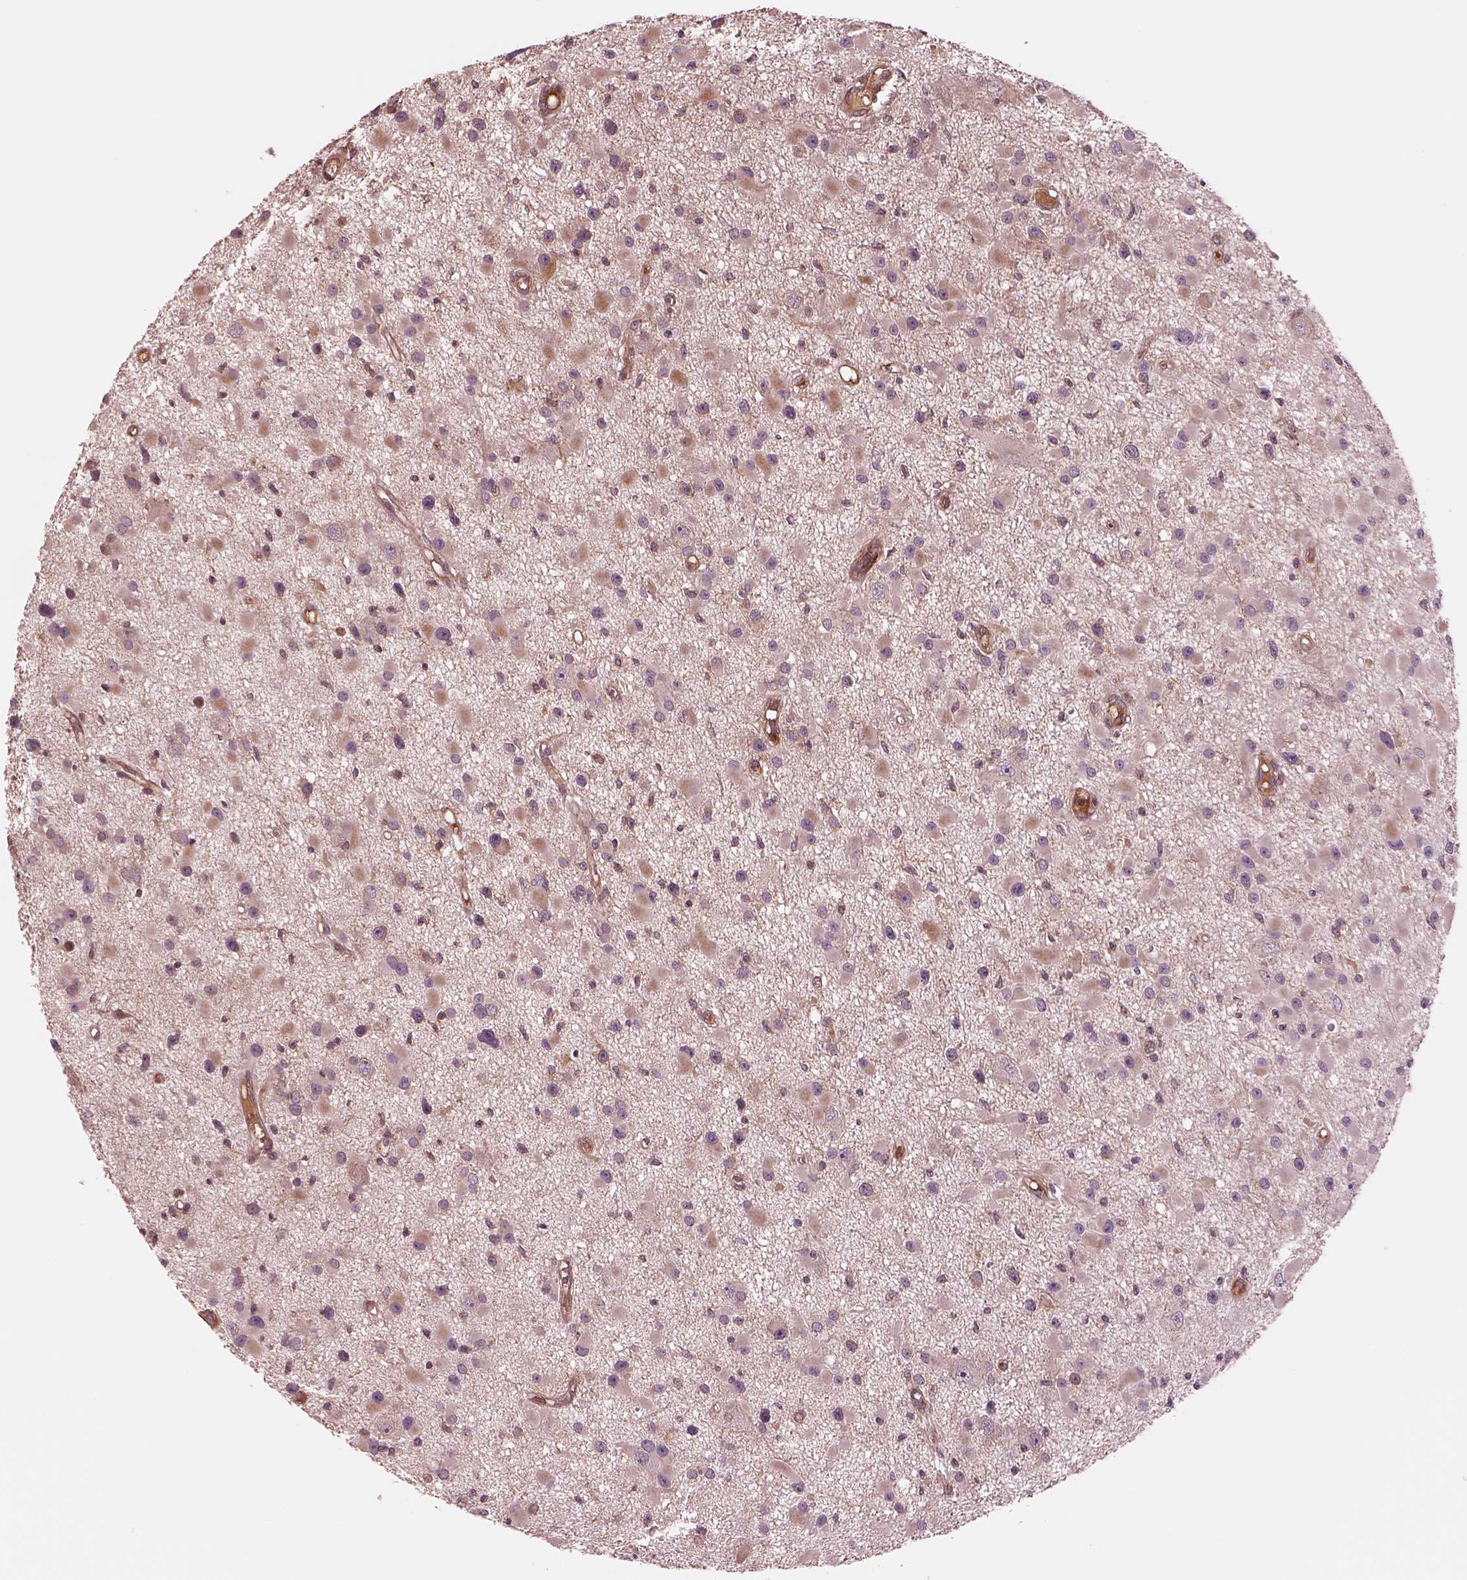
{"staining": {"intensity": "negative", "quantity": "none", "location": "none"}, "tissue": "glioma", "cell_type": "Tumor cells", "image_type": "cancer", "snomed": [{"axis": "morphology", "description": "Glioma, malignant, High grade"}, {"axis": "topography", "description": "Brain"}], "caption": "Immunohistochemistry histopathology image of neoplastic tissue: human high-grade glioma (malignant) stained with DAB displays no significant protein positivity in tumor cells. (Stains: DAB (3,3'-diaminobenzidine) immunohistochemistry (IHC) with hematoxylin counter stain, Microscopy: brightfield microscopy at high magnification).", "gene": "ASCC2", "patient": {"sex": "male", "age": 54}}